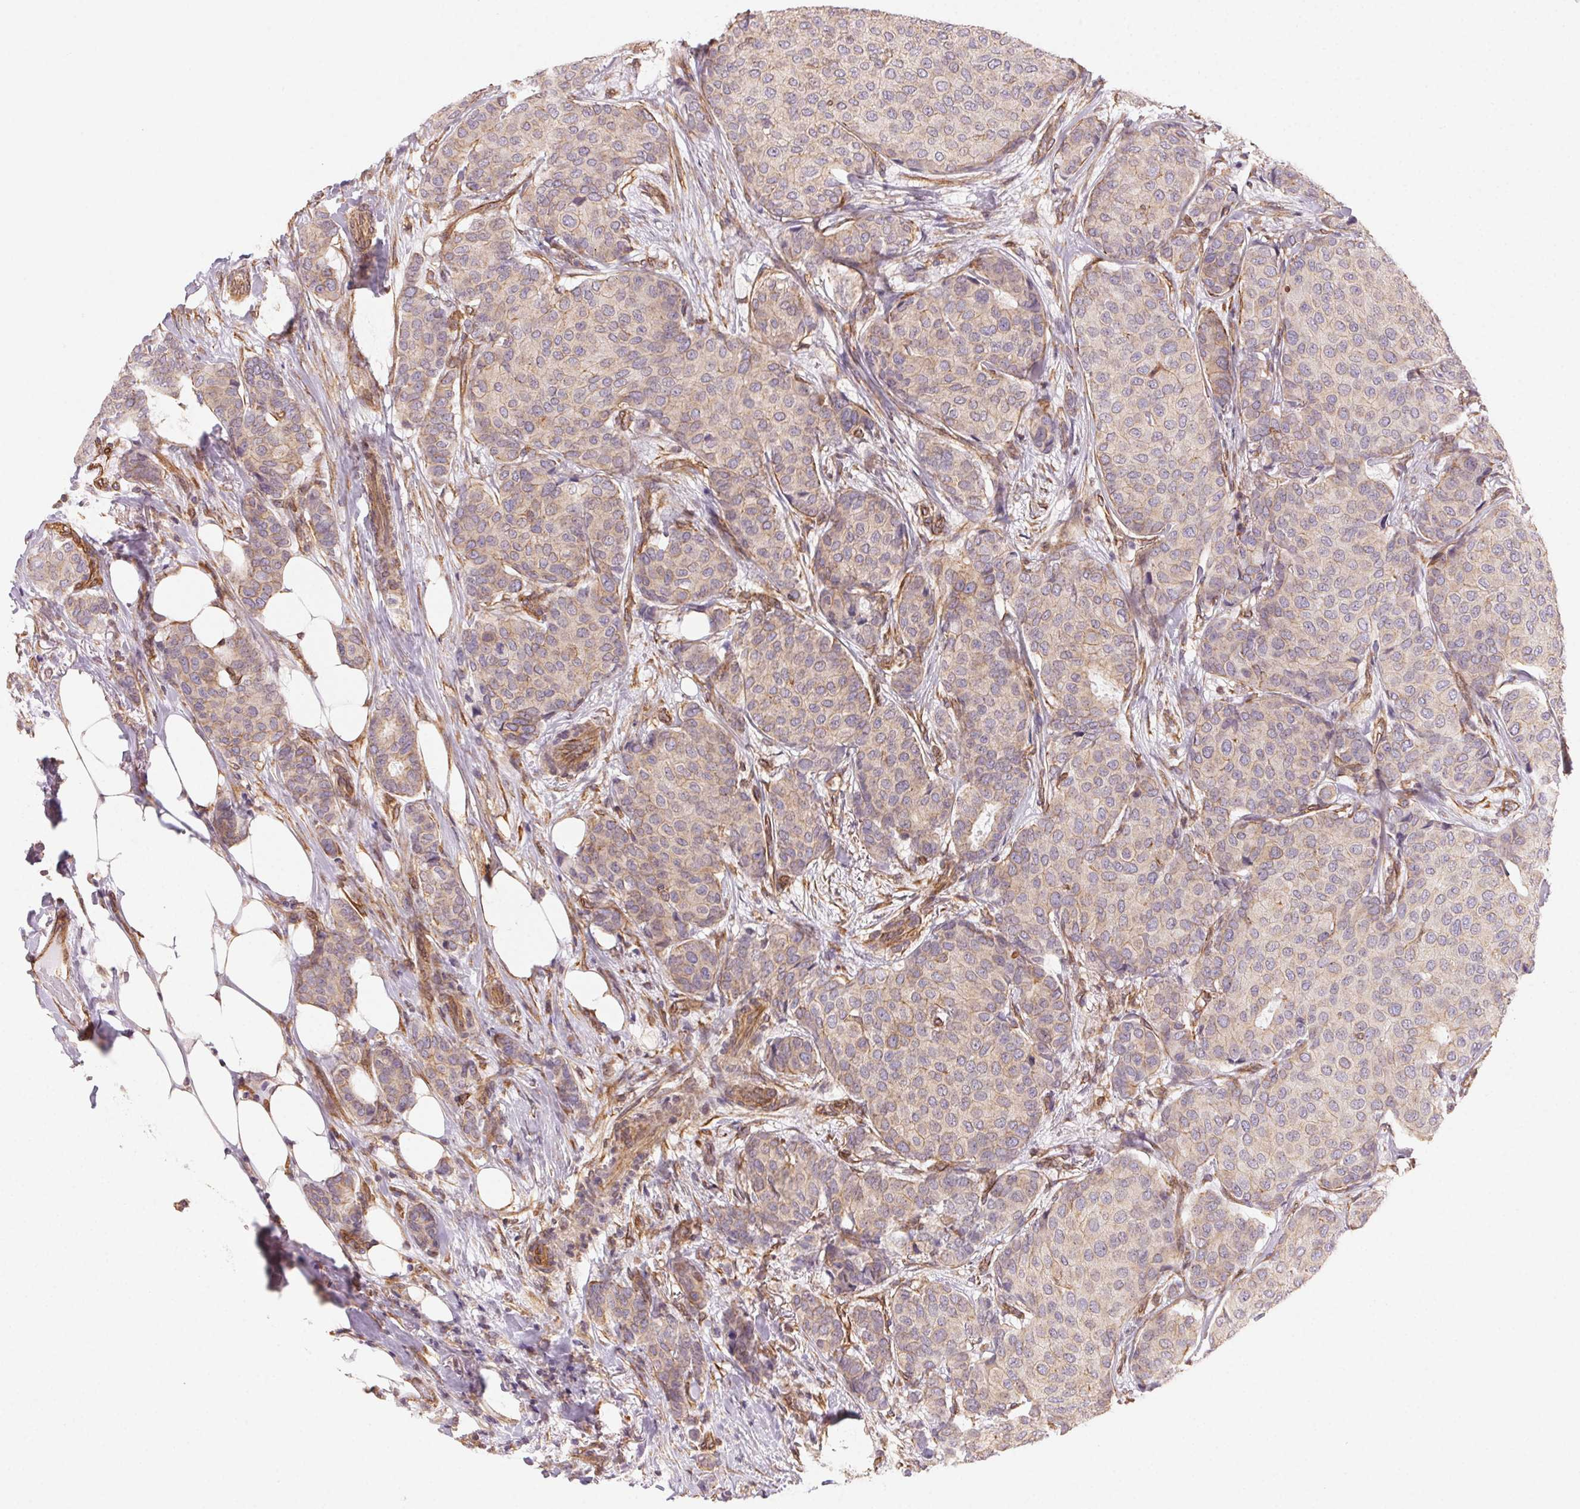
{"staining": {"intensity": "negative", "quantity": "none", "location": "none"}, "tissue": "breast cancer", "cell_type": "Tumor cells", "image_type": "cancer", "snomed": [{"axis": "morphology", "description": "Duct carcinoma"}, {"axis": "topography", "description": "Breast"}], "caption": "Histopathology image shows no significant protein staining in tumor cells of breast cancer.", "gene": "PLA2G4F", "patient": {"sex": "female", "age": 75}}